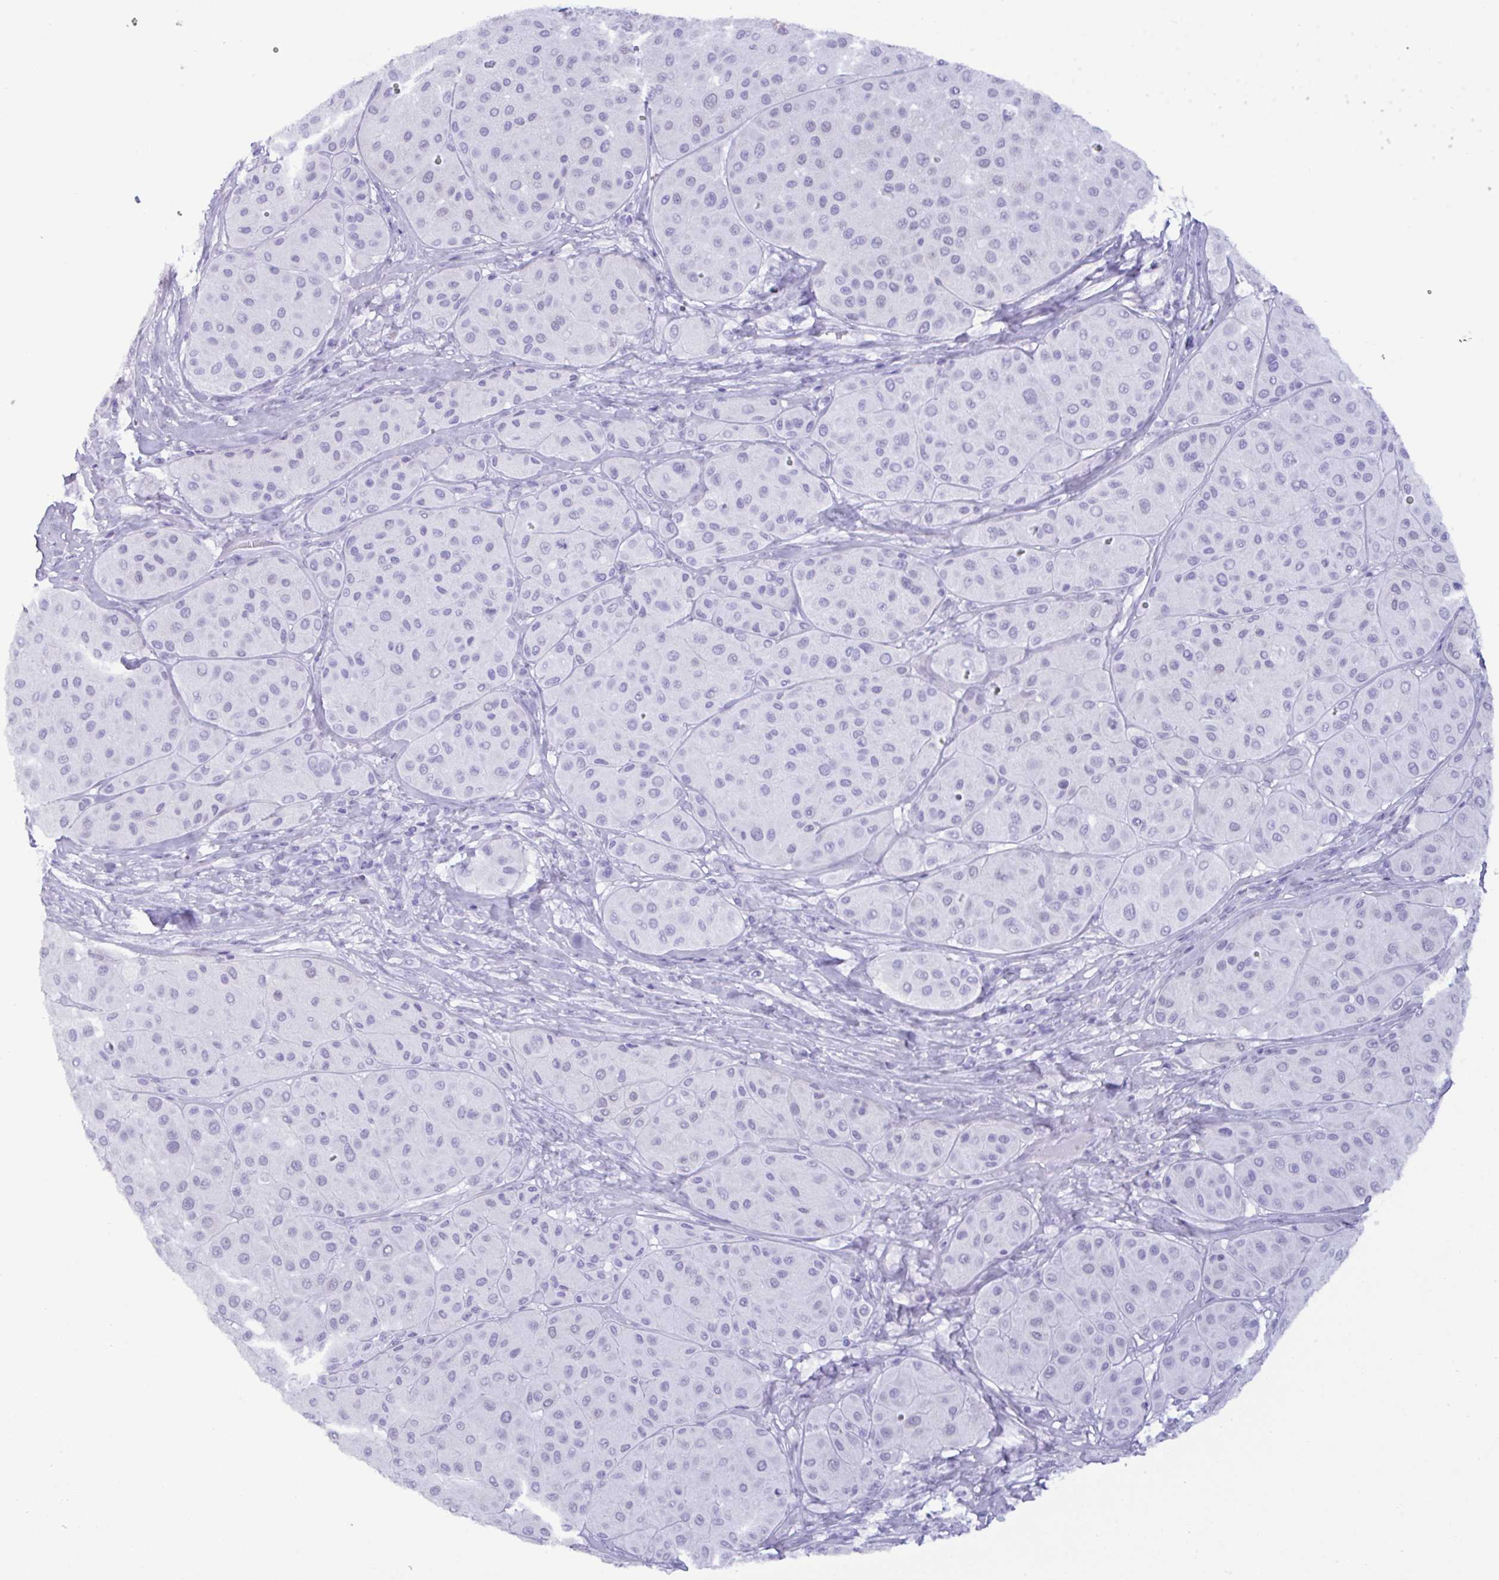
{"staining": {"intensity": "negative", "quantity": "none", "location": "none"}, "tissue": "melanoma", "cell_type": "Tumor cells", "image_type": "cancer", "snomed": [{"axis": "morphology", "description": "Malignant melanoma, Metastatic site"}, {"axis": "topography", "description": "Smooth muscle"}], "caption": "Tumor cells are negative for brown protein staining in malignant melanoma (metastatic site).", "gene": "MRGPRG", "patient": {"sex": "male", "age": 41}}